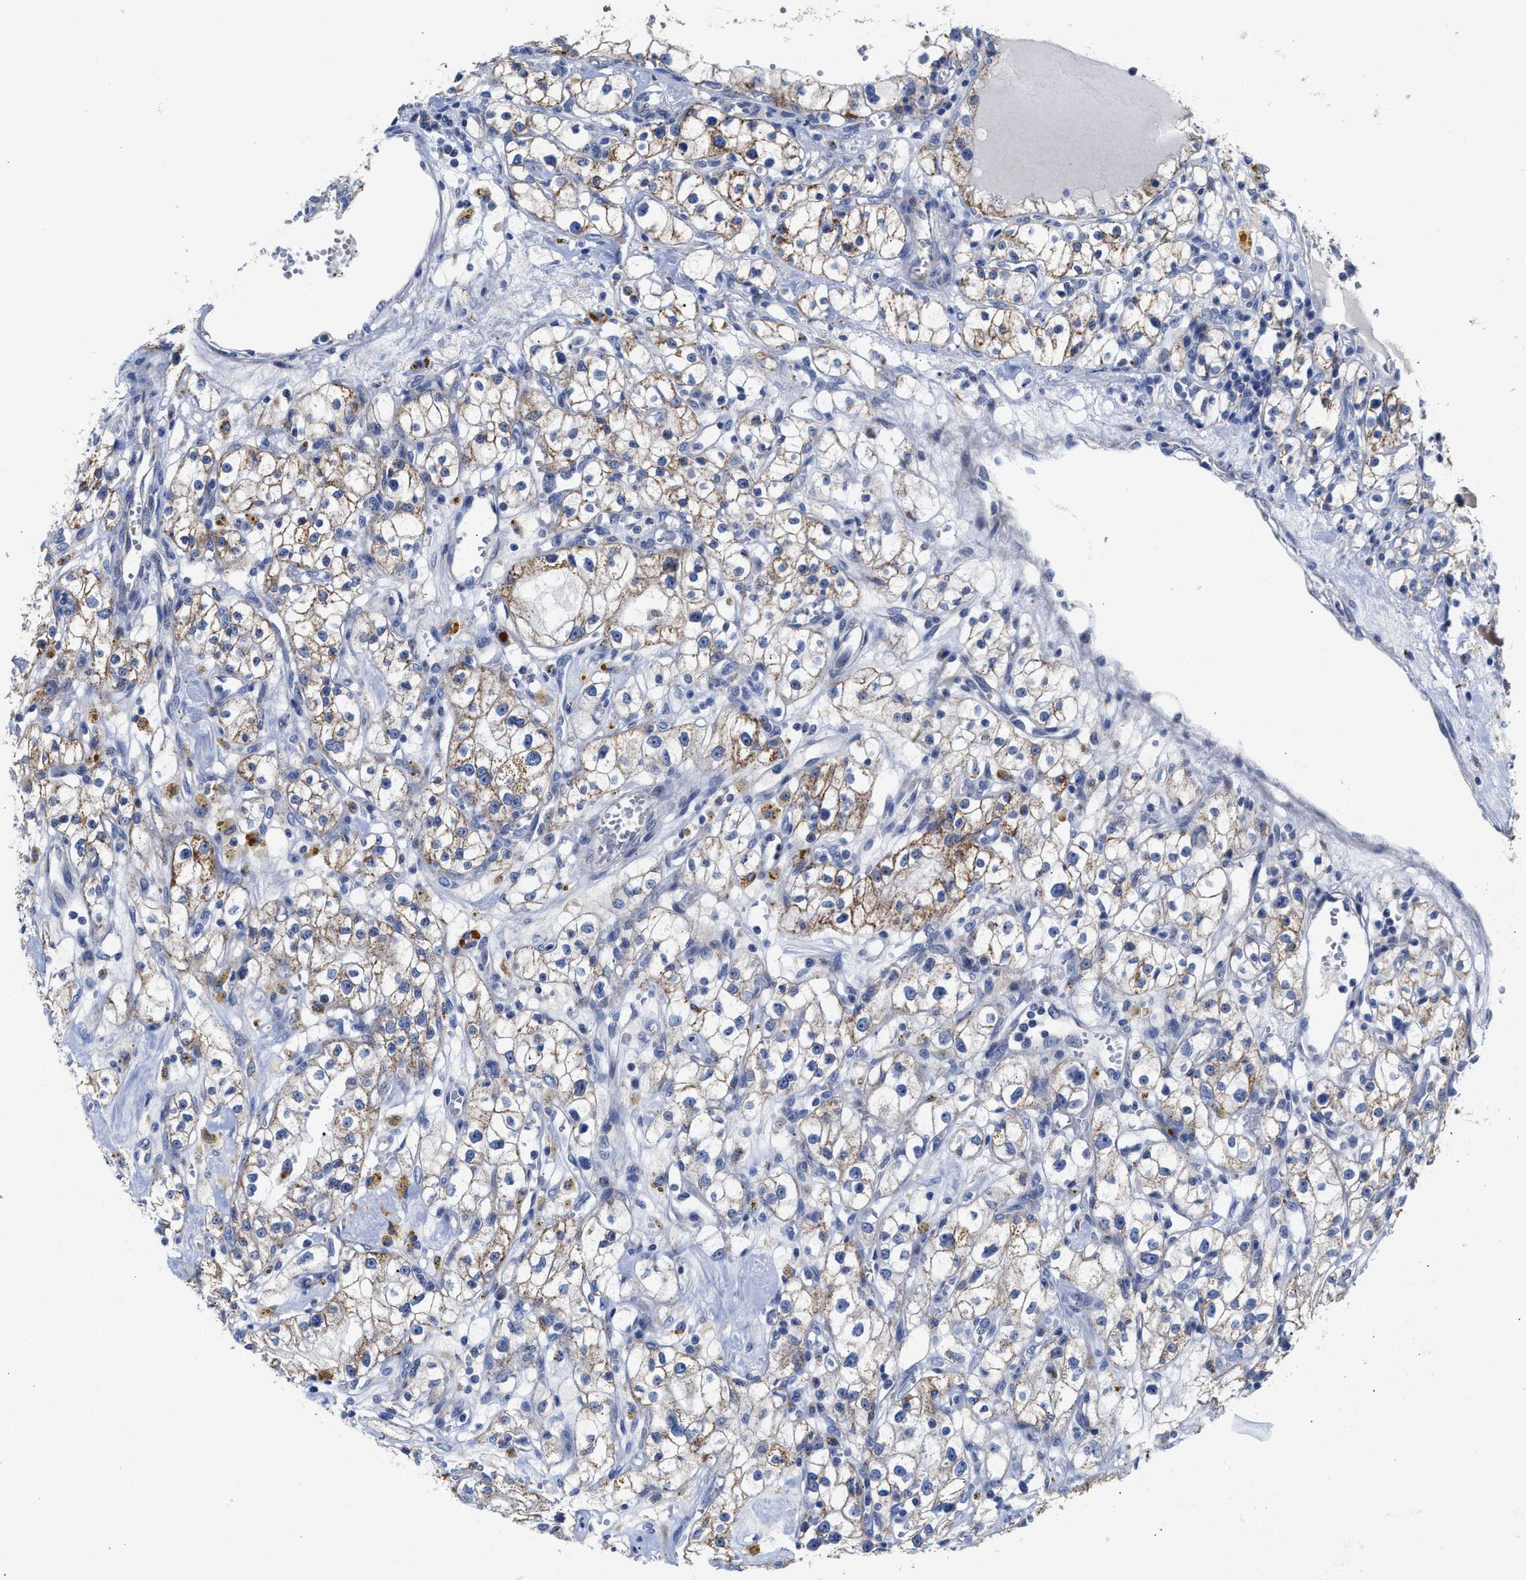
{"staining": {"intensity": "weak", "quantity": "<25%", "location": "cytoplasmic/membranous"}, "tissue": "renal cancer", "cell_type": "Tumor cells", "image_type": "cancer", "snomed": [{"axis": "morphology", "description": "Adenocarcinoma, NOS"}, {"axis": "topography", "description": "Kidney"}], "caption": "The immunohistochemistry (IHC) histopathology image has no significant positivity in tumor cells of adenocarcinoma (renal) tissue.", "gene": "JAG1", "patient": {"sex": "male", "age": 56}}